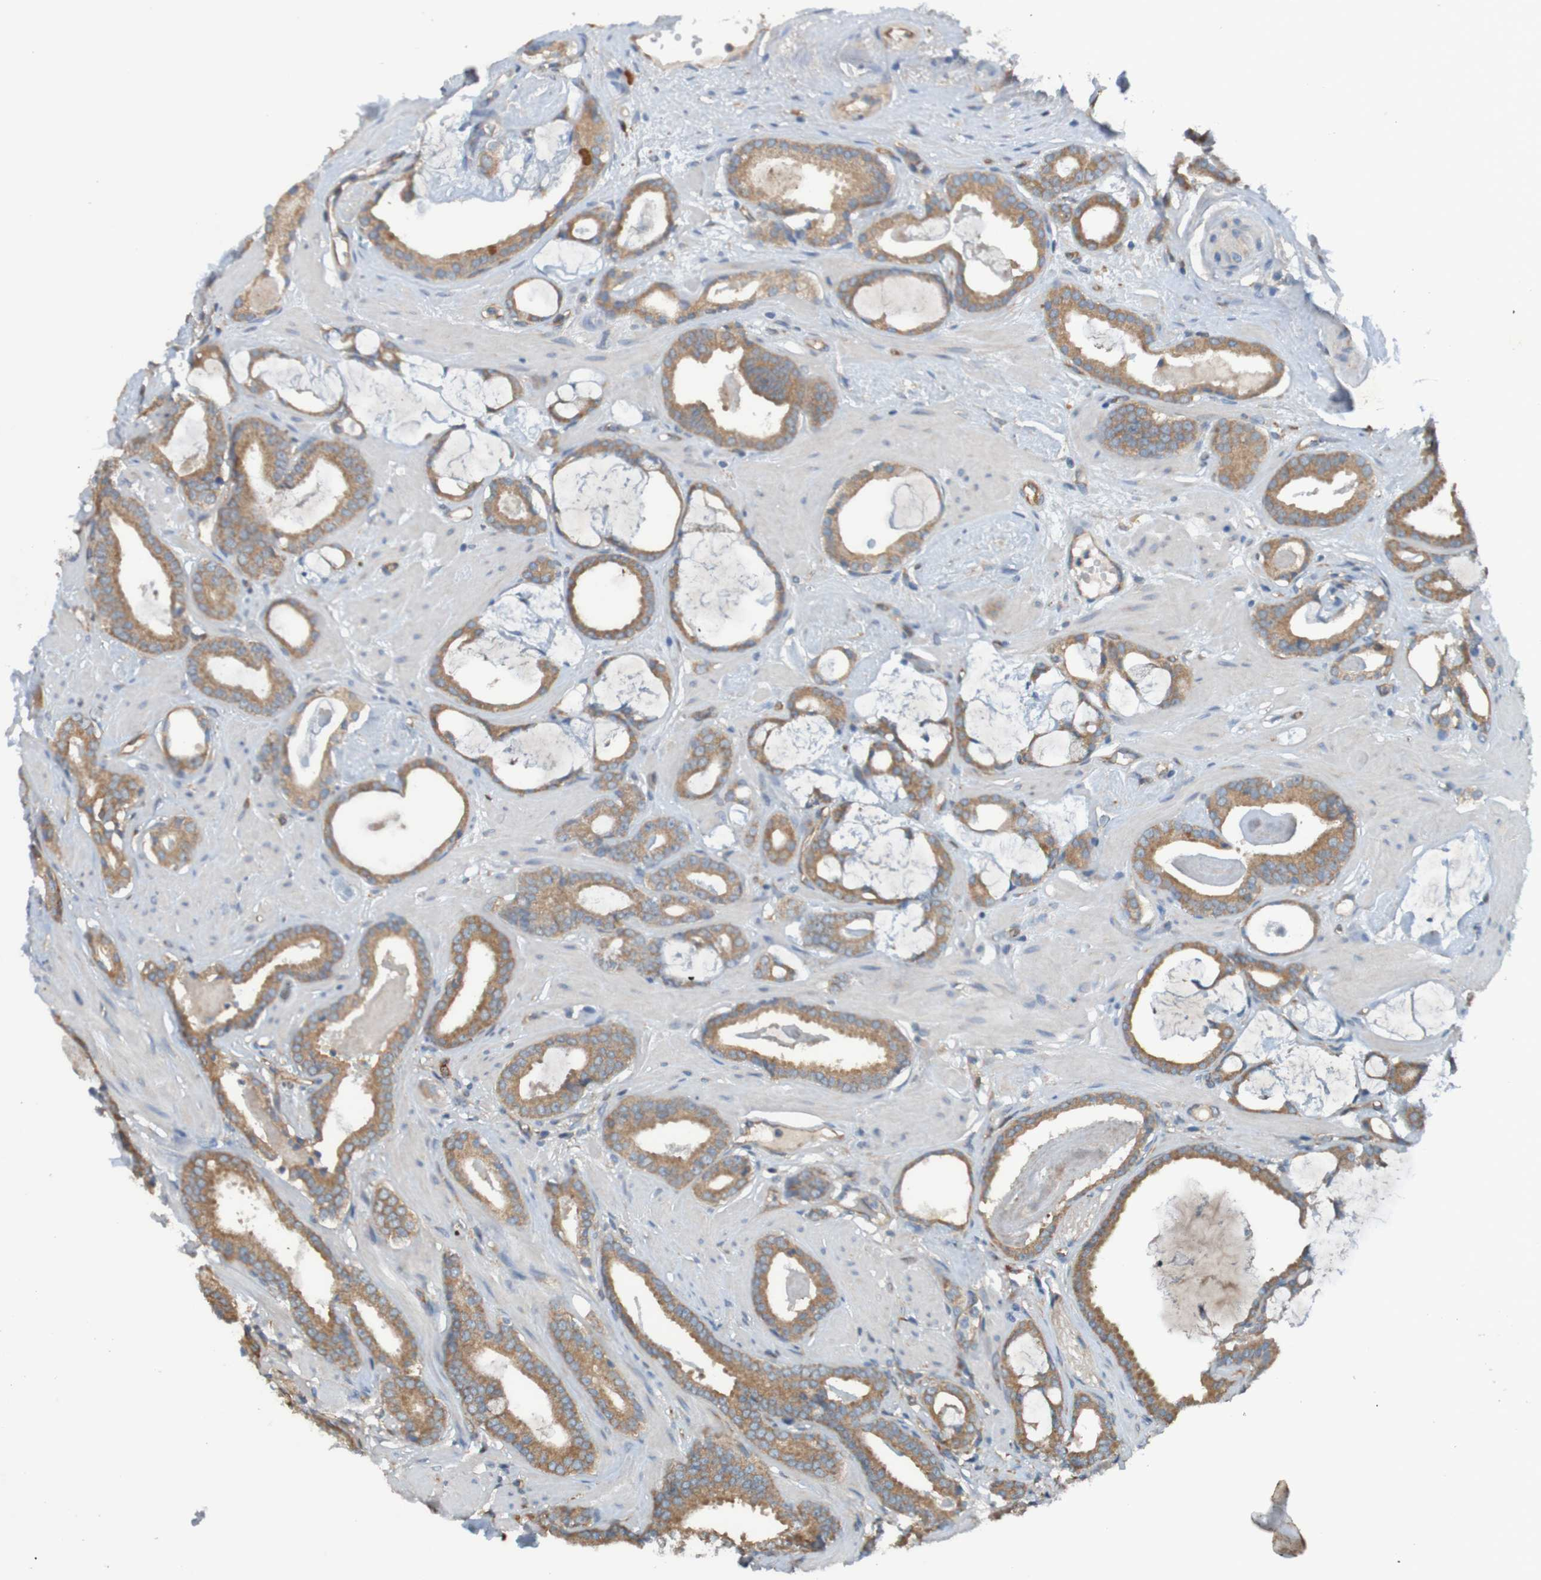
{"staining": {"intensity": "moderate", "quantity": ">75%", "location": "cytoplasmic/membranous"}, "tissue": "prostate cancer", "cell_type": "Tumor cells", "image_type": "cancer", "snomed": [{"axis": "morphology", "description": "Adenocarcinoma, Low grade"}, {"axis": "topography", "description": "Prostate"}], "caption": "Immunohistochemistry (IHC) of prostate low-grade adenocarcinoma reveals medium levels of moderate cytoplasmic/membranous positivity in about >75% of tumor cells.", "gene": "DNAJC4", "patient": {"sex": "male", "age": 53}}